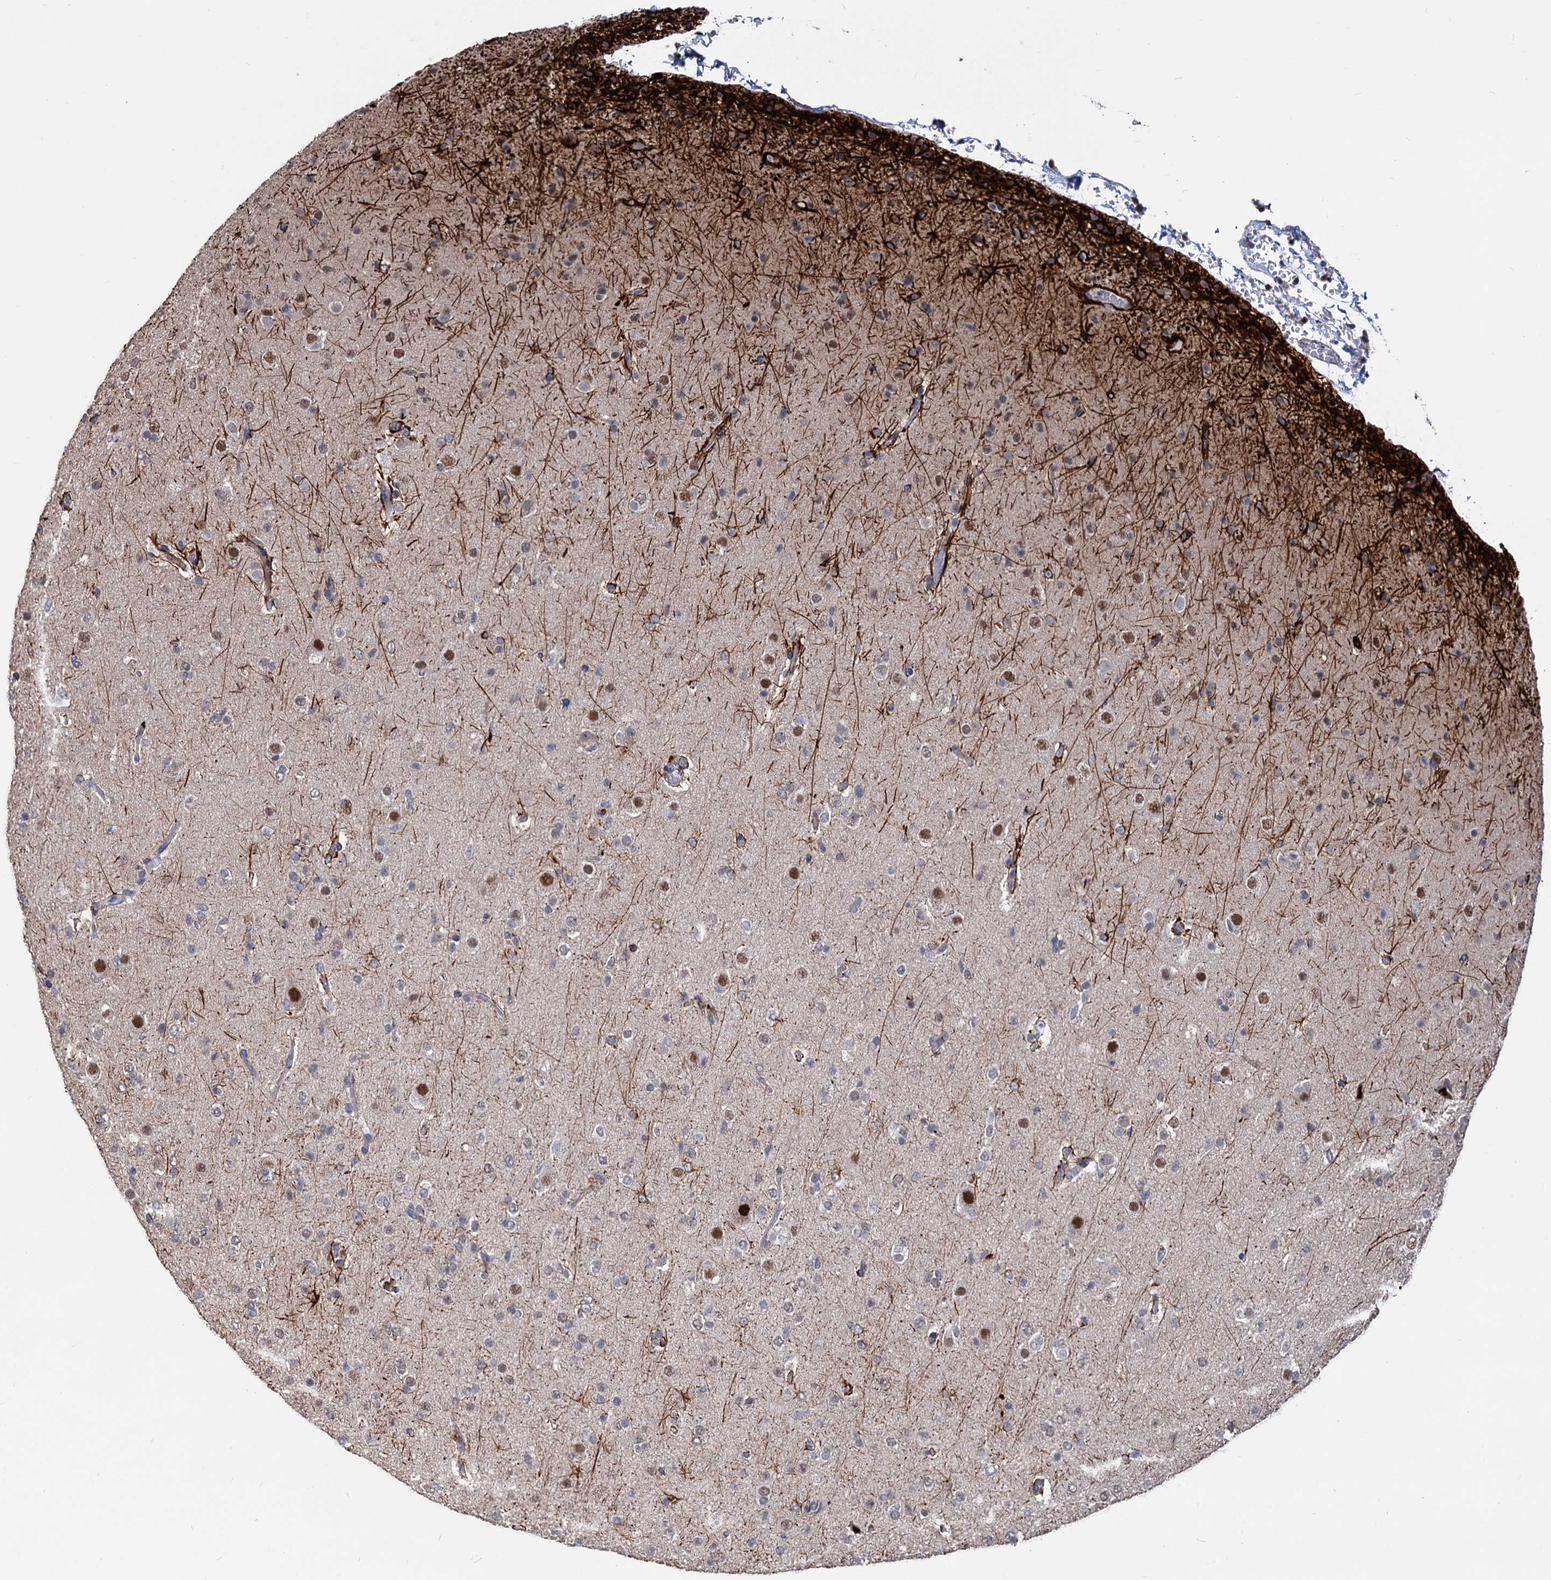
{"staining": {"intensity": "moderate", "quantity": "<25%", "location": "nuclear"}, "tissue": "glioma", "cell_type": "Tumor cells", "image_type": "cancer", "snomed": [{"axis": "morphology", "description": "Glioma, malignant, Low grade"}, {"axis": "topography", "description": "Brain"}], "caption": "Moderate nuclear staining for a protein is present in approximately <25% of tumor cells of glioma using IHC.", "gene": "PSMD4", "patient": {"sex": "male", "age": 65}}